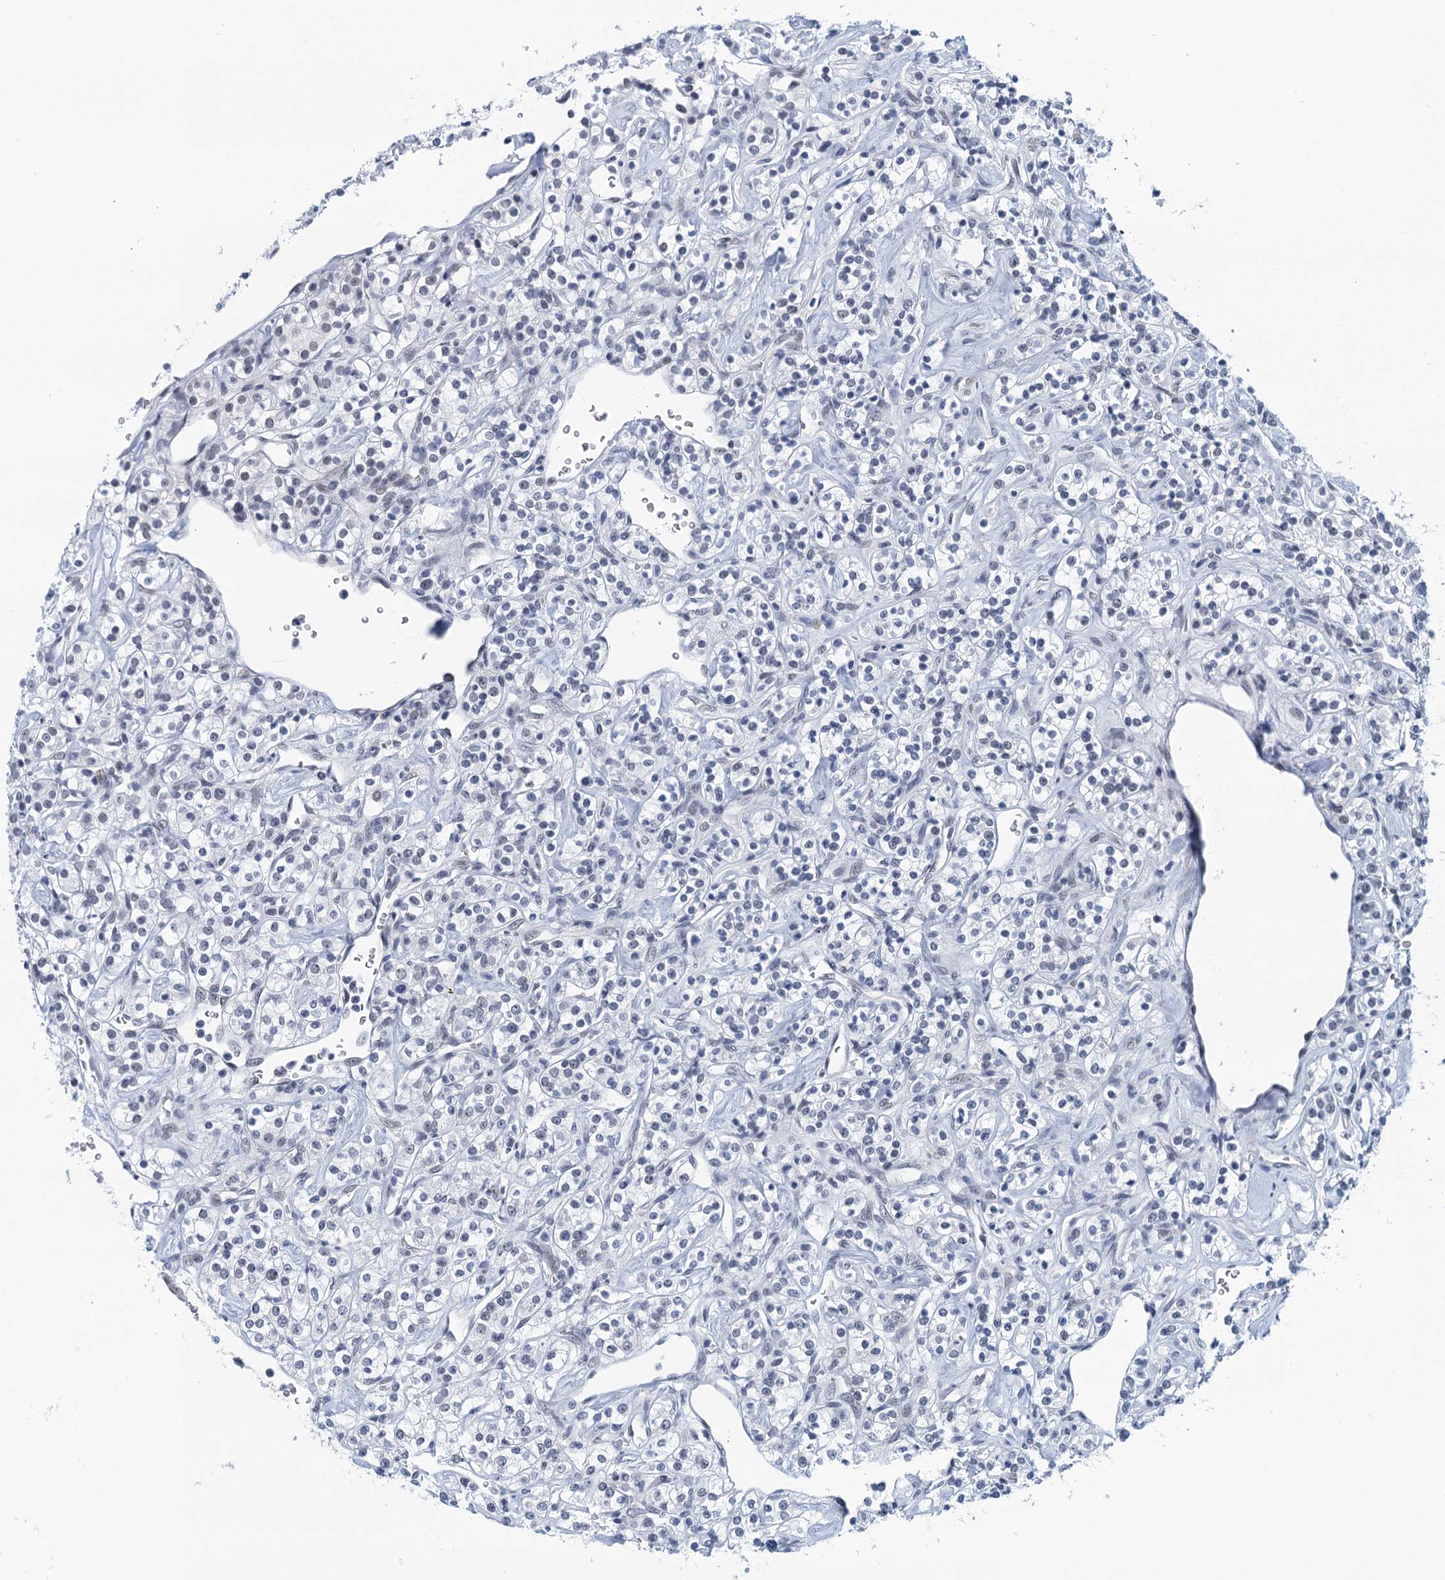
{"staining": {"intensity": "negative", "quantity": "none", "location": "none"}, "tissue": "renal cancer", "cell_type": "Tumor cells", "image_type": "cancer", "snomed": [{"axis": "morphology", "description": "Adenocarcinoma, NOS"}, {"axis": "topography", "description": "Kidney"}], "caption": "This is a histopathology image of IHC staining of adenocarcinoma (renal), which shows no expression in tumor cells.", "gene": "EPS8L1", "patient": {"sex": "male", "age": 77}}